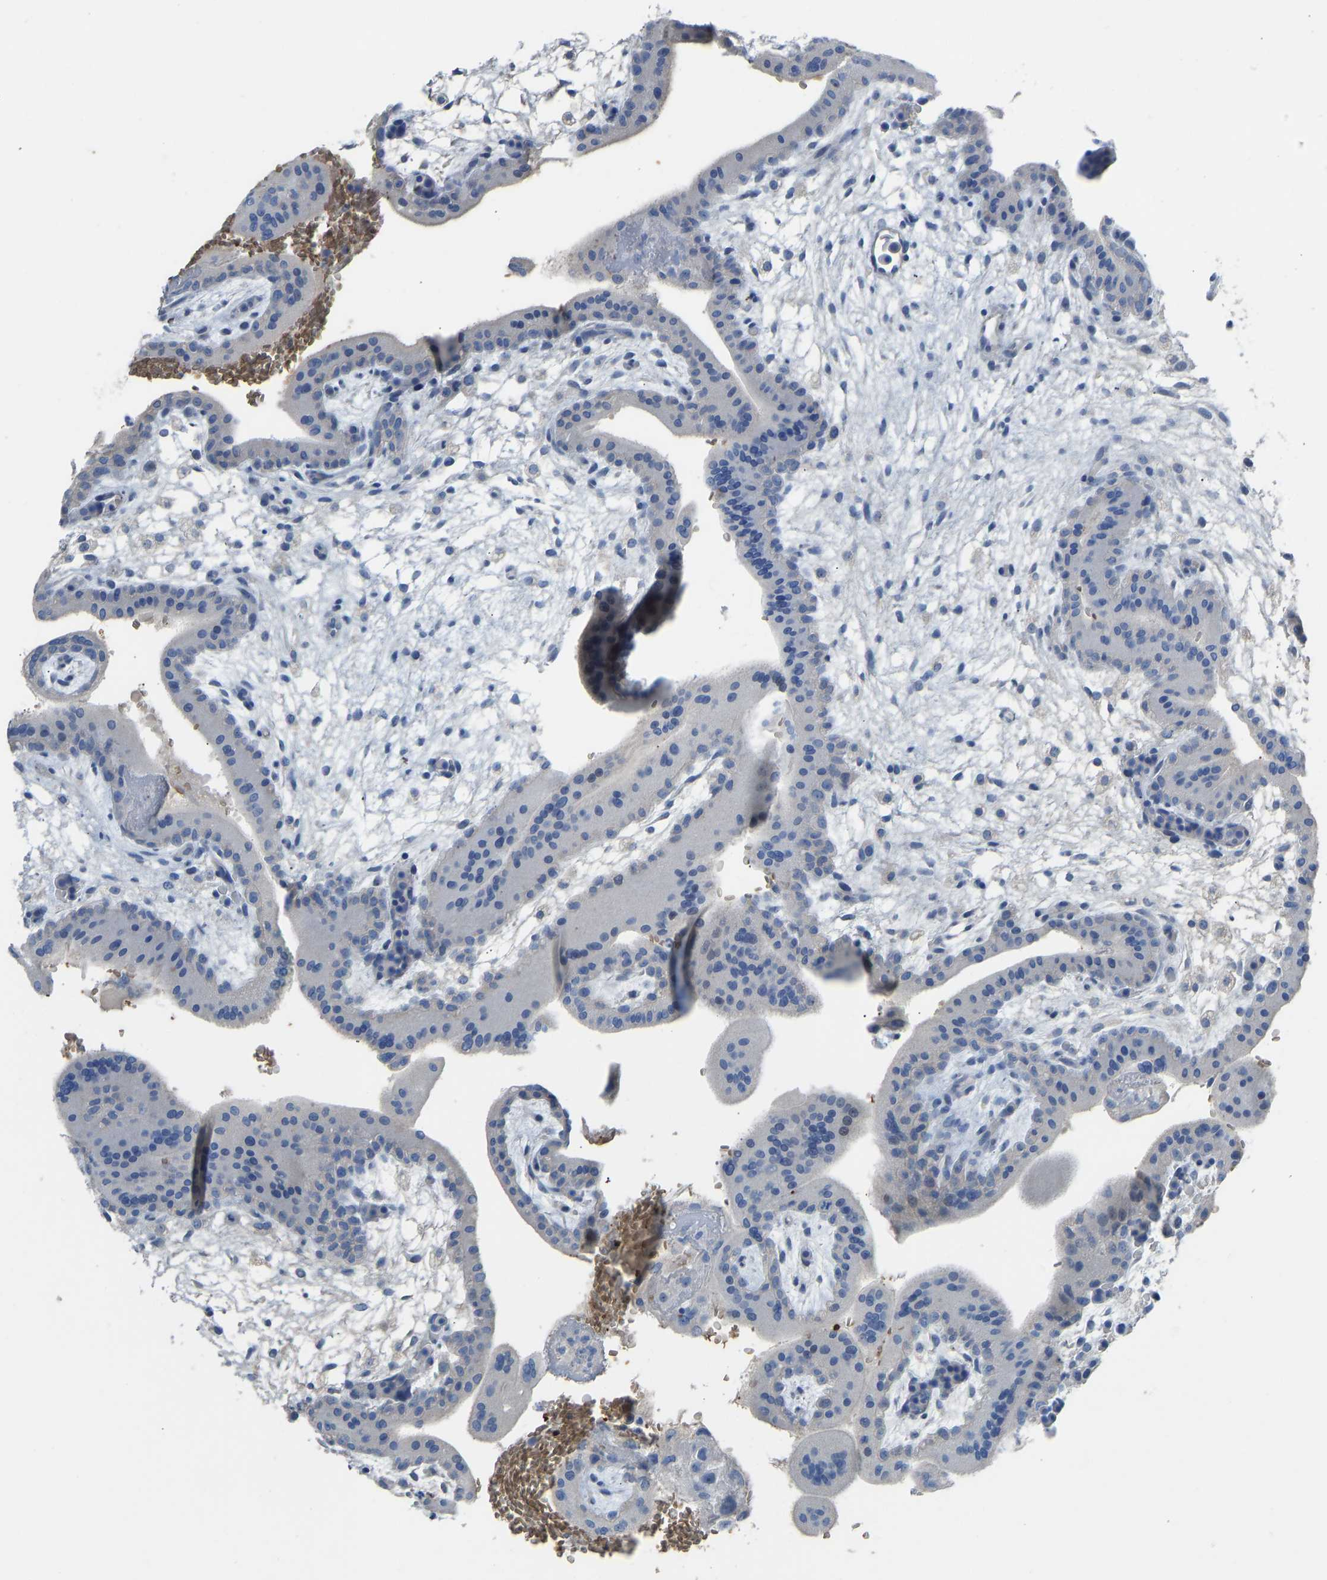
{"staining": {"intensity": "negative", "quantity": "none", "location": "none"}, "tissue": "placenta", "cell_type": "Decidual cells", "image_type": "normal", "snomed": [{"axis": "morphology", "description": "Normal tissue, NOS"}, {"axis": "topography", "description": "Placenta"}], "caption": "DAB immunohistochemical staining of benign human placenta exhibits no significant staining in decidual cells.", "gene": "PIGS", "patient": {"sex": "female", "age": 35}}